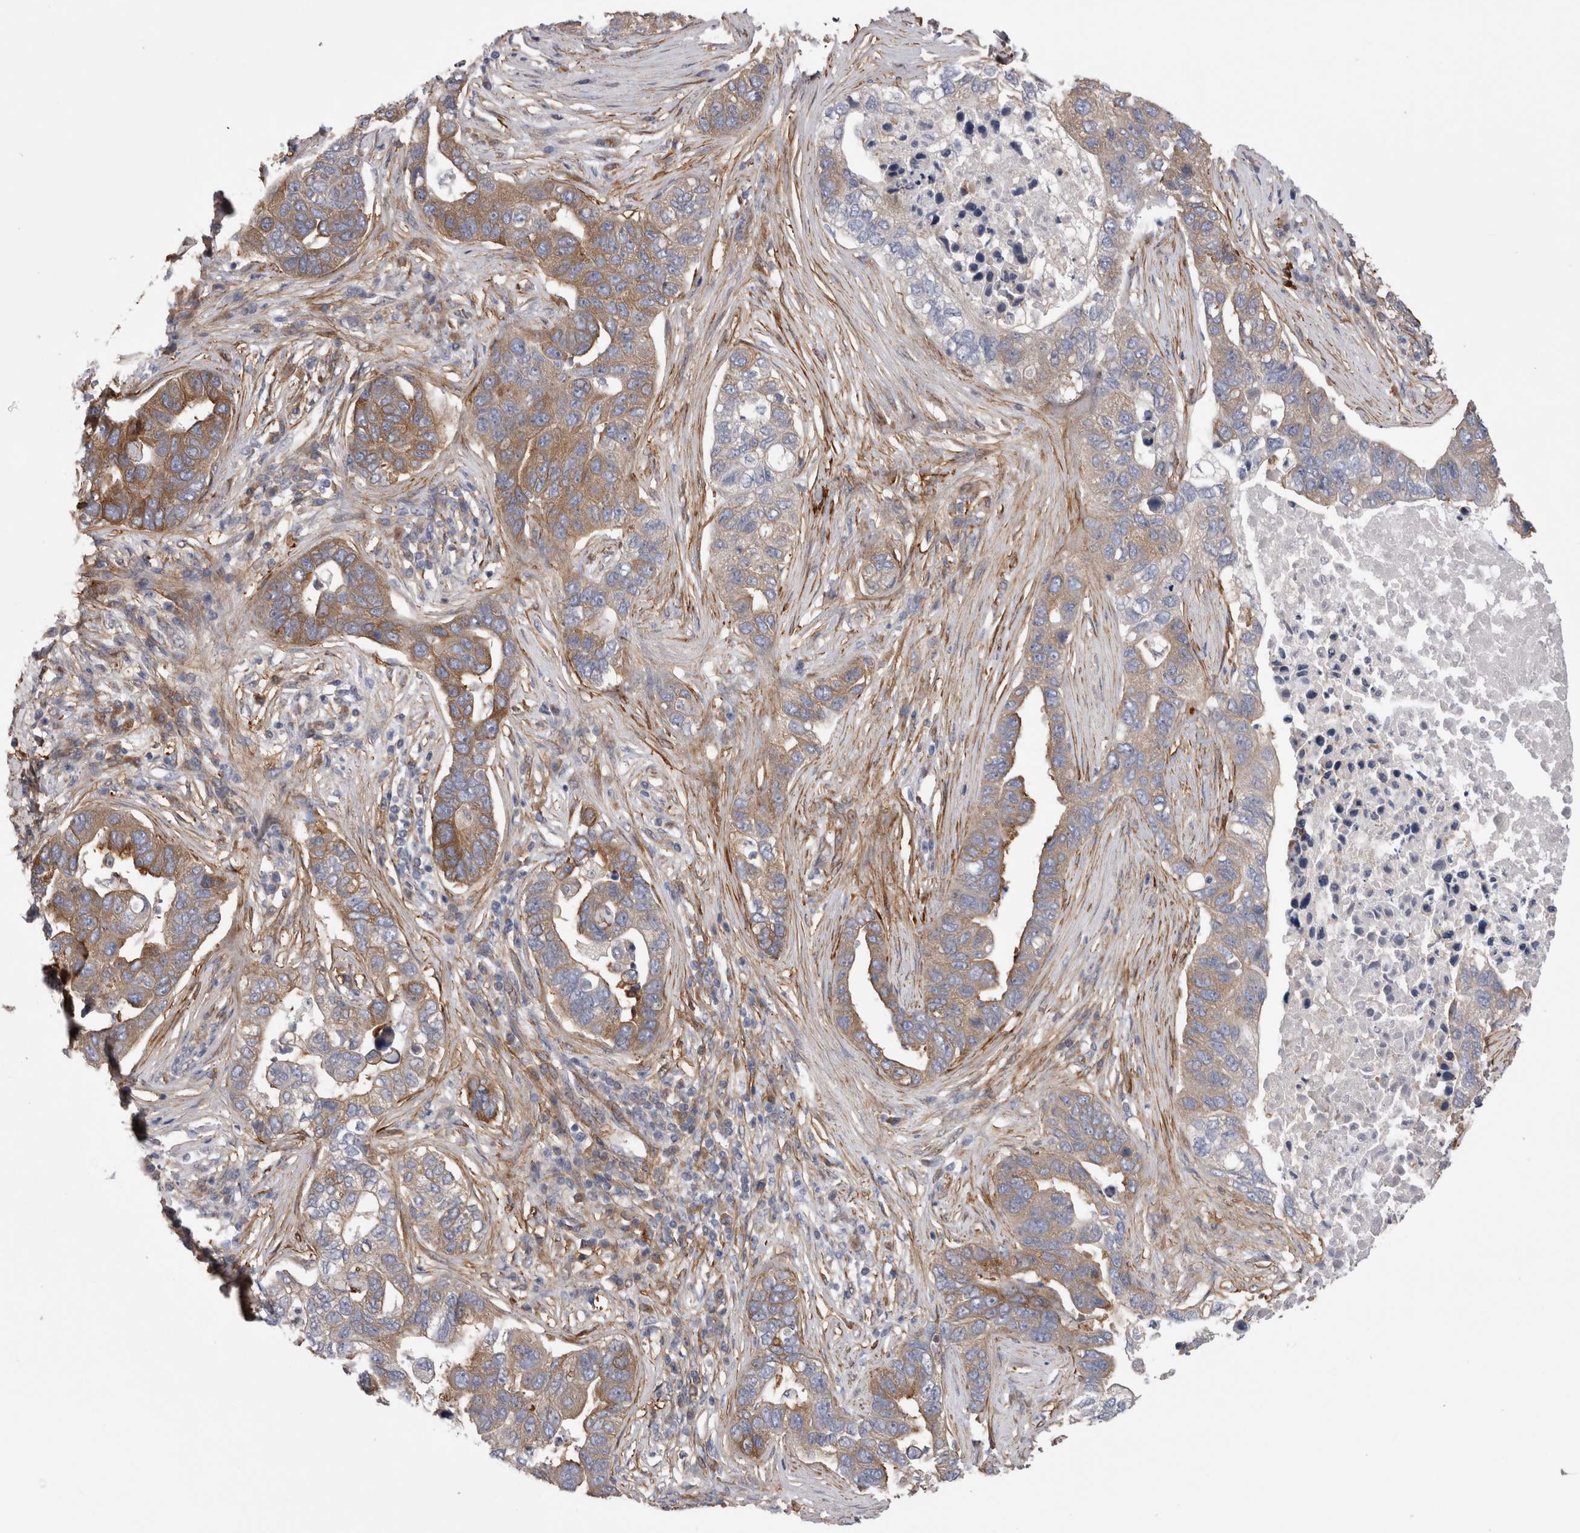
{"staining": {"intensity": "moderate", "quantity": "25%-75%", "location": "cytoplasmic/membranous"}, "tissue": "pancreatic cancer", "cell_type": "Tumor cells", "image_type": "cancer", "snomed": [{"axis": "morphology", "description": "Adenocarcinoma, NOS"}, {"axis": "topography", "description": "Pancreas"}], "caption": "A brown stain shows moderate cytoplasmic/membranous expression of a protein in pancreatic cancer (adenocarcinoma) tumor cells.", "gene": "EPRS1", "patient": {"sex": "female", "age": 61}}